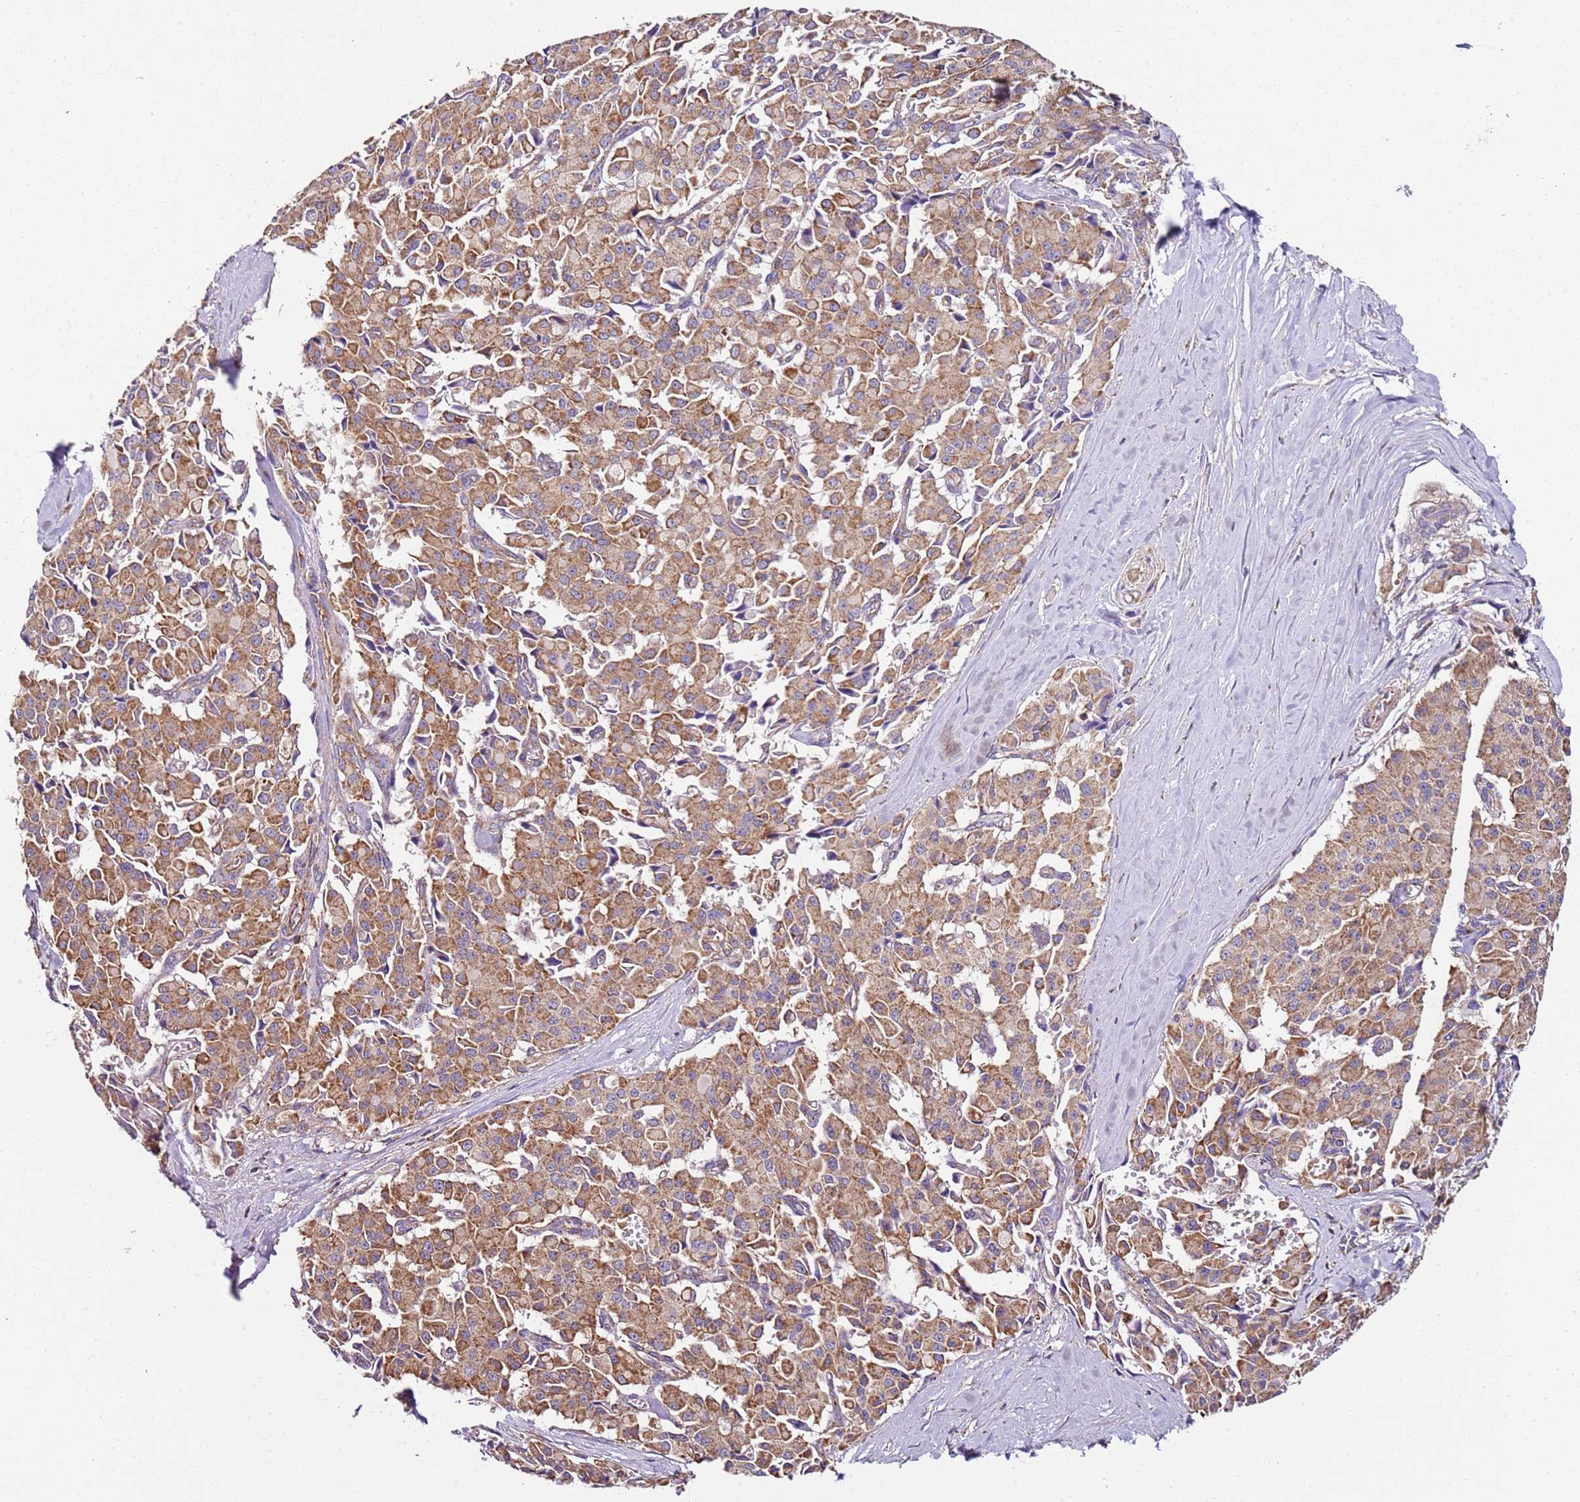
{"staining": {"intensity": "moderate", "quantity": ">75%", "location": "cytoplasmic/membranous"}, "tissue": "pancreatic cancer", "cell_type": "Tumor cells", "image_type": "cancer", "snomed": [{"axis": "morphology", "description": "Adenocarcinoma, NOS"}, {"axis": "topography", "description": "Pancreas"}], "caption": "Immunohistochemistry staining of adenocarcinoma (pancreatic), which reveals medium levels of moderate cytoplasmic/membranous staining in about >75% of tumor cells indicating moderate cytoplasmic/membranous protein staining. The staining was performed using DAB (brown) for protein detection and nuclei were counterstained in hematoxylin (blue).", "gene": "RMND5A", "patient": {"sex": "male", "age": 65}}